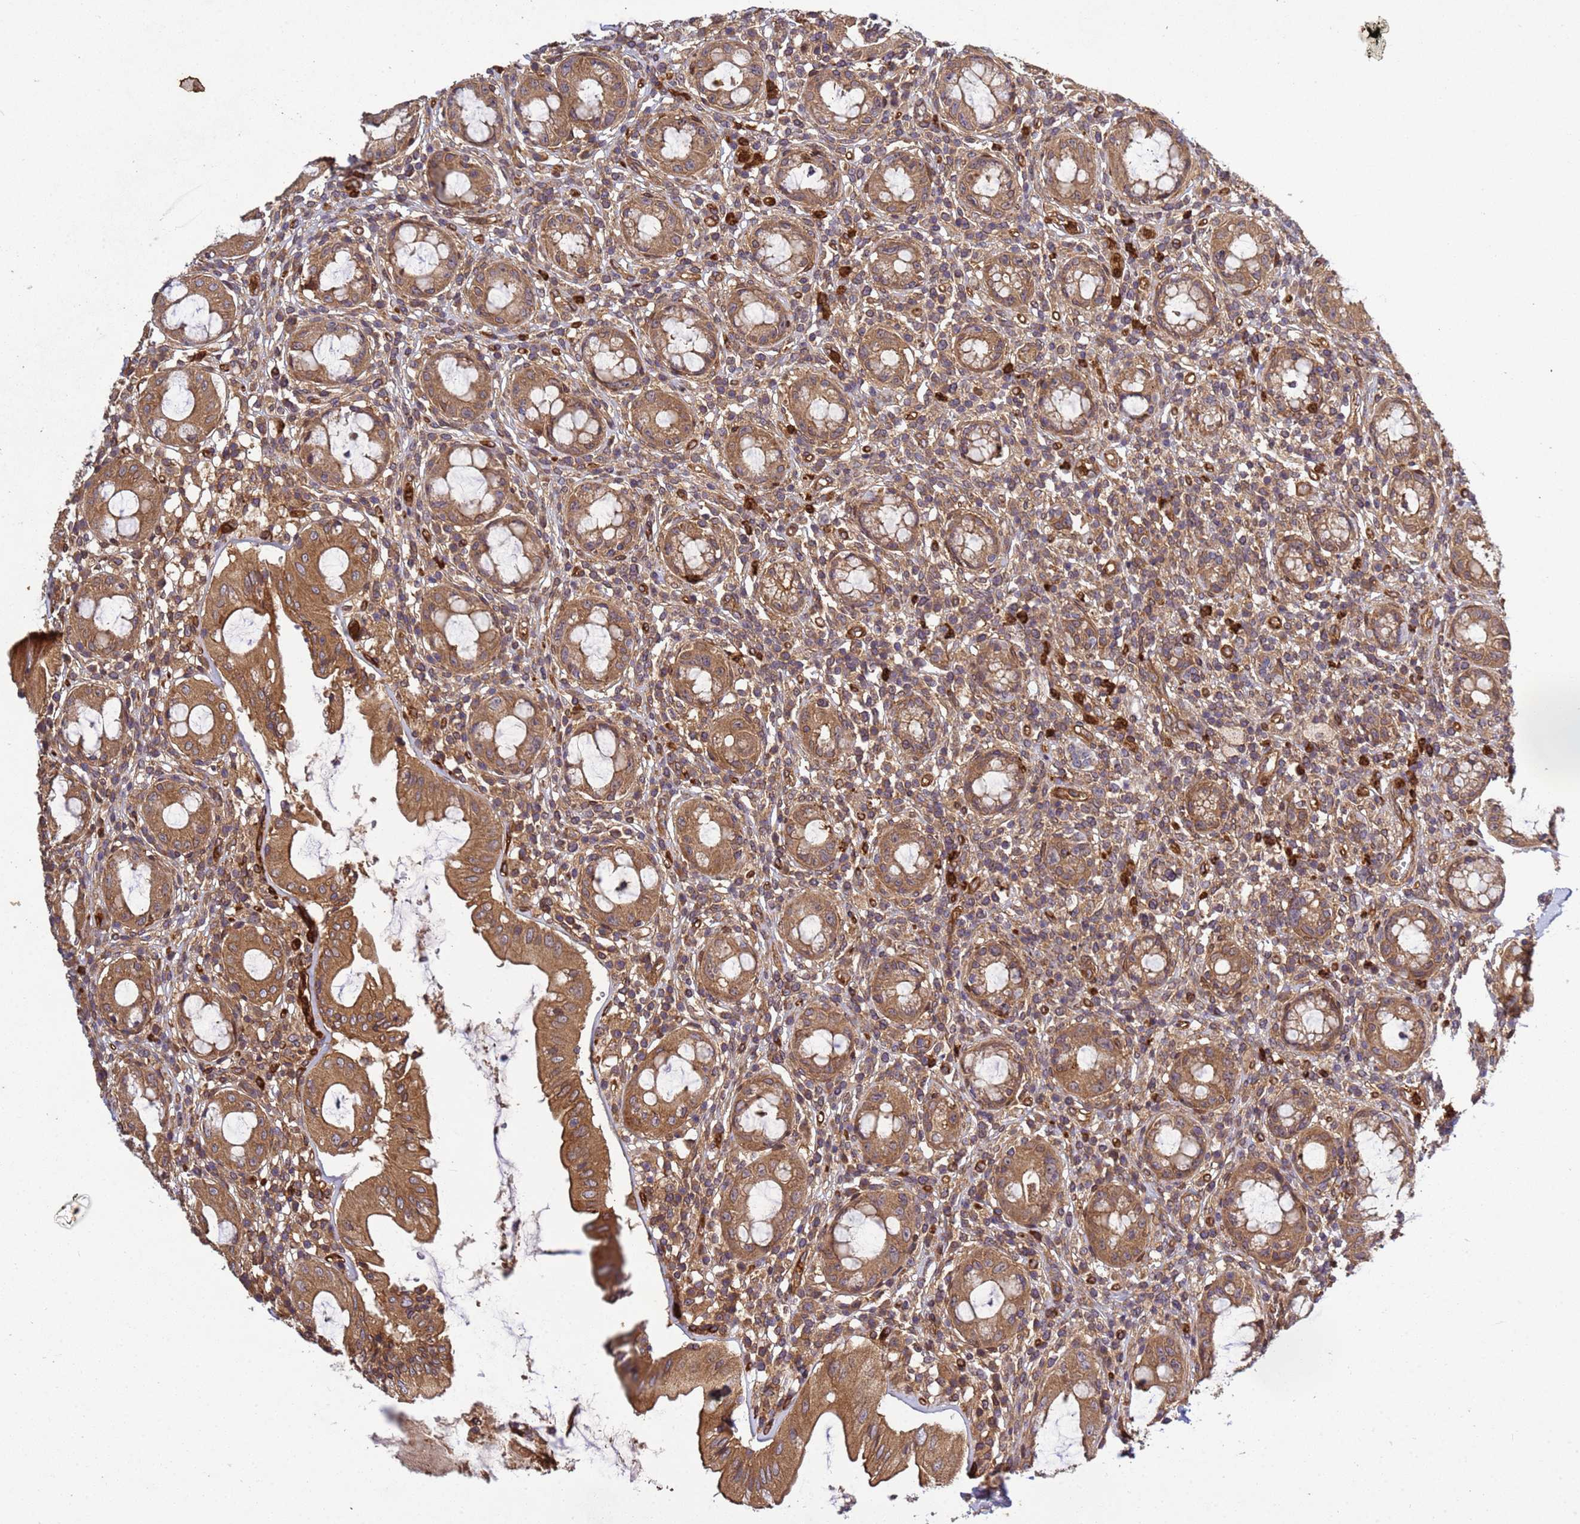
{"staining": {"intensity": "strong", "quantity": ">75%", "location": "cytoplasmic/membranous"}, "tissue": "rectum", "cell_type": "Glandular cells", "image_type": "normal", "snomed": [{"axis": "morphology", "description": "Normal tissue, NOS"}, {"axis": "topography", "description": "Rectum"}], "caption": "Rectum stained with immunohistochemistry (IHC) exhibits strong cytoplasmic/membranous positivity in approximately >75% of glandular cells.", "gene": "C8orf34", "patient": {"sex": "female", "age": 57}}